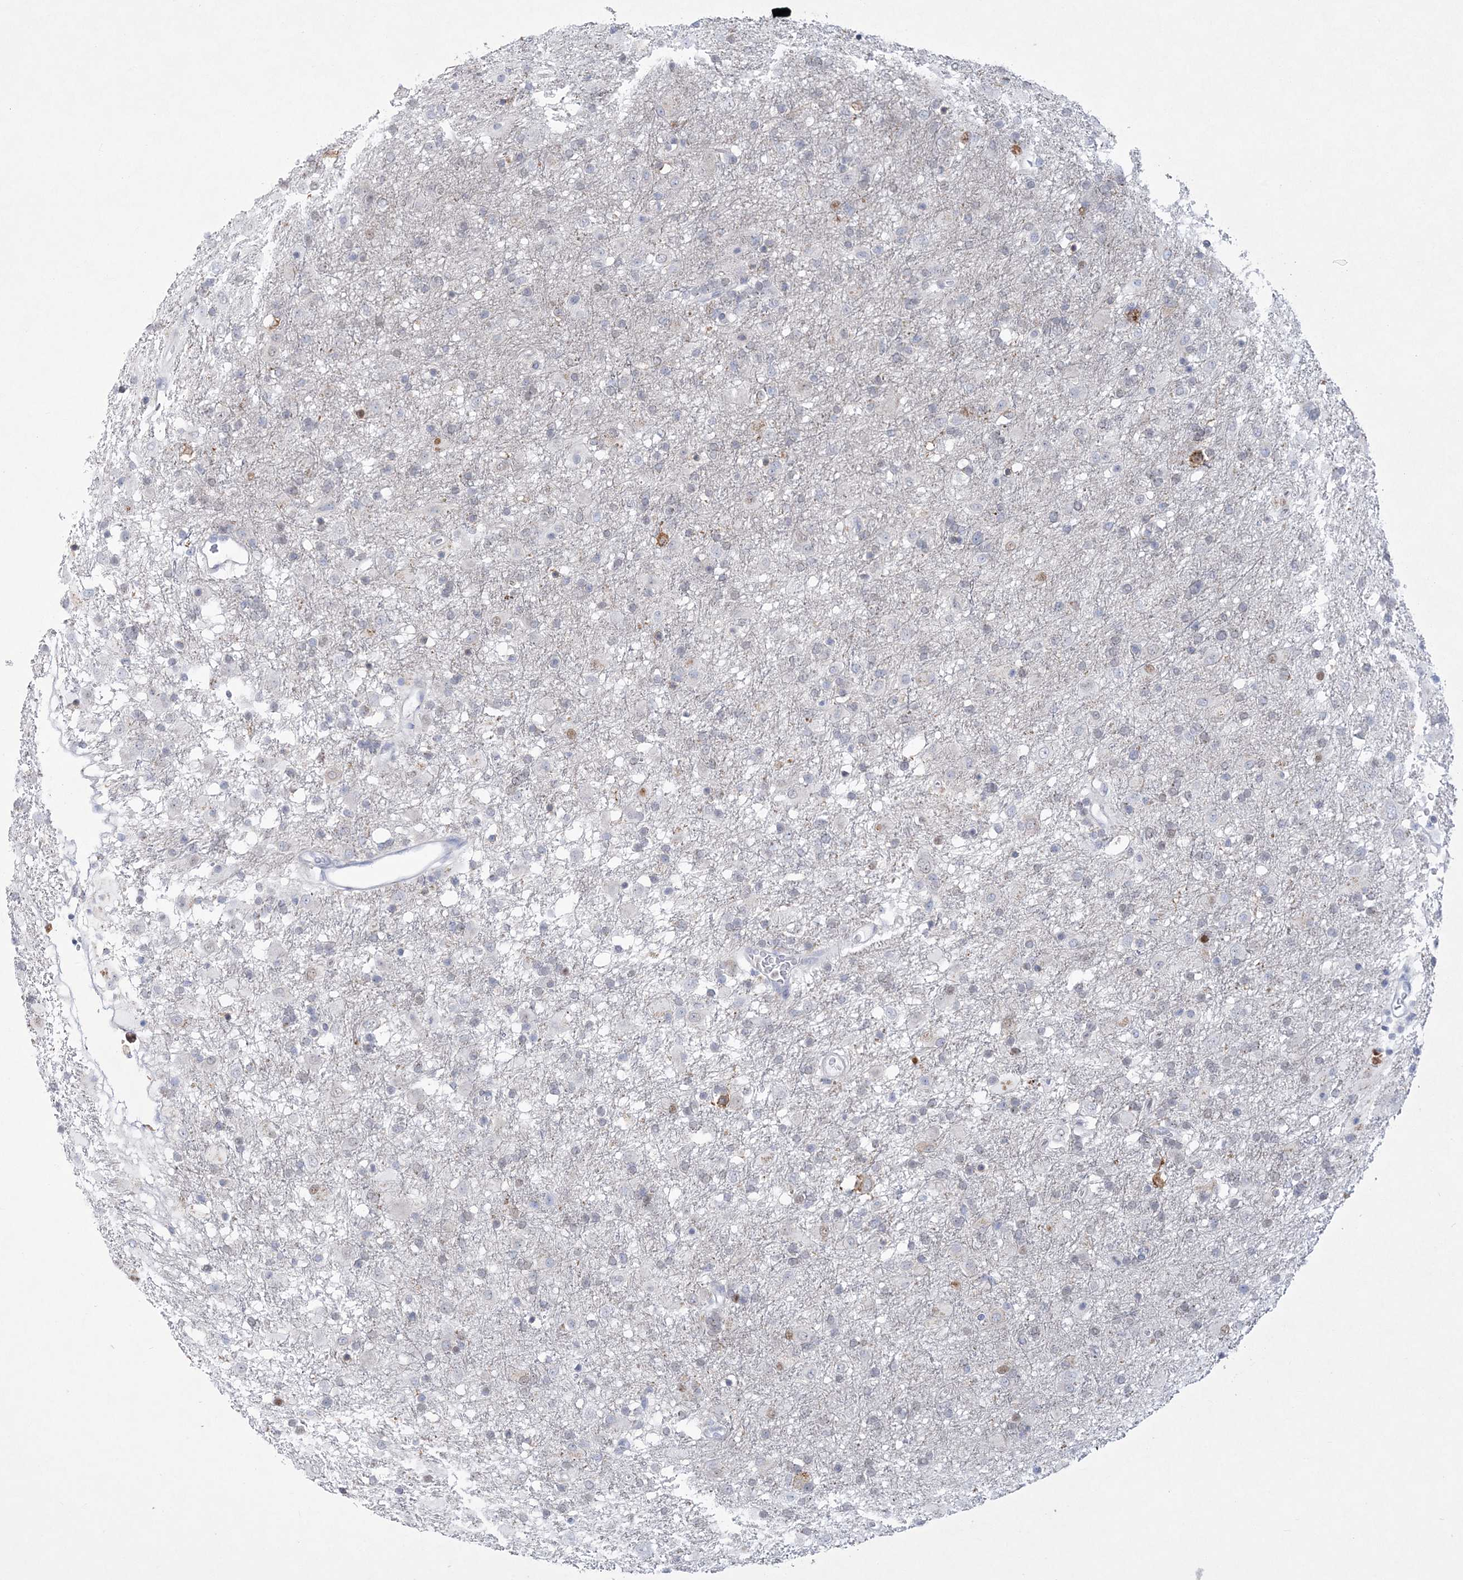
{"staining": {"intensity": "moderate", "quantity": "<25%", "location": "cytoplasmic/membranous"}, "tissue": "glioma", "cell_type": "Tumor cells", "image_type": "cancer", "snomed": [{"axis": "morphology", "description": "Glioma, malignant, Low grade"}, {"axis": "topography", "description": "Brain"}], "caption": "Immunohistochemistry of glioma reveals low levels of moderate cytoplasmic/membranous positivity in approximately <25% of tumor cells.", "gene": "WDR27", "patient": {"sex": "male", "age": 65}}